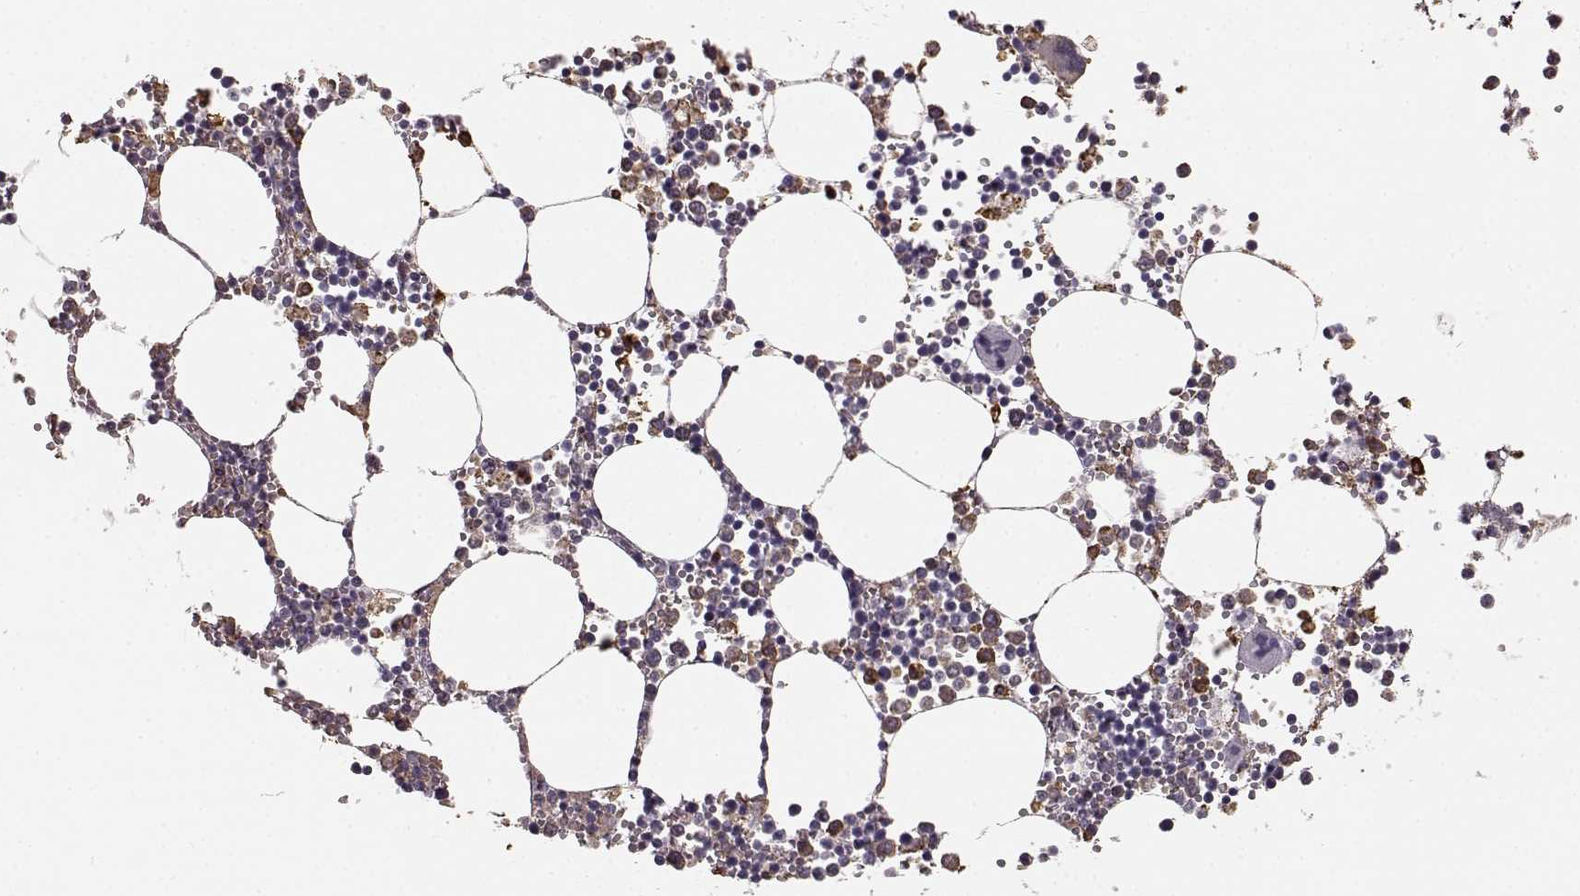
{"staining": {"intensity": "moderate", "quantity": "<25%", "location": "cytoplasmic/membranous"}, "tissue": "bone marrow", "cell_type": "Hematopoietic cells", "image_type": "normal", "snomed": [{"axis": "morphology", "description": "Normal tissue, NOS"}, {"axis": "topography", "description": "Bone marrow"}], "caption": "Protein positivity by IHC demonstrates moderate cytoplasmic/membranous positivity in about <25% of hematopoietic cells in unremarkable bone marrow.", "gene": "GABRG3", "patient": {"sex": "male", "age": 54}}